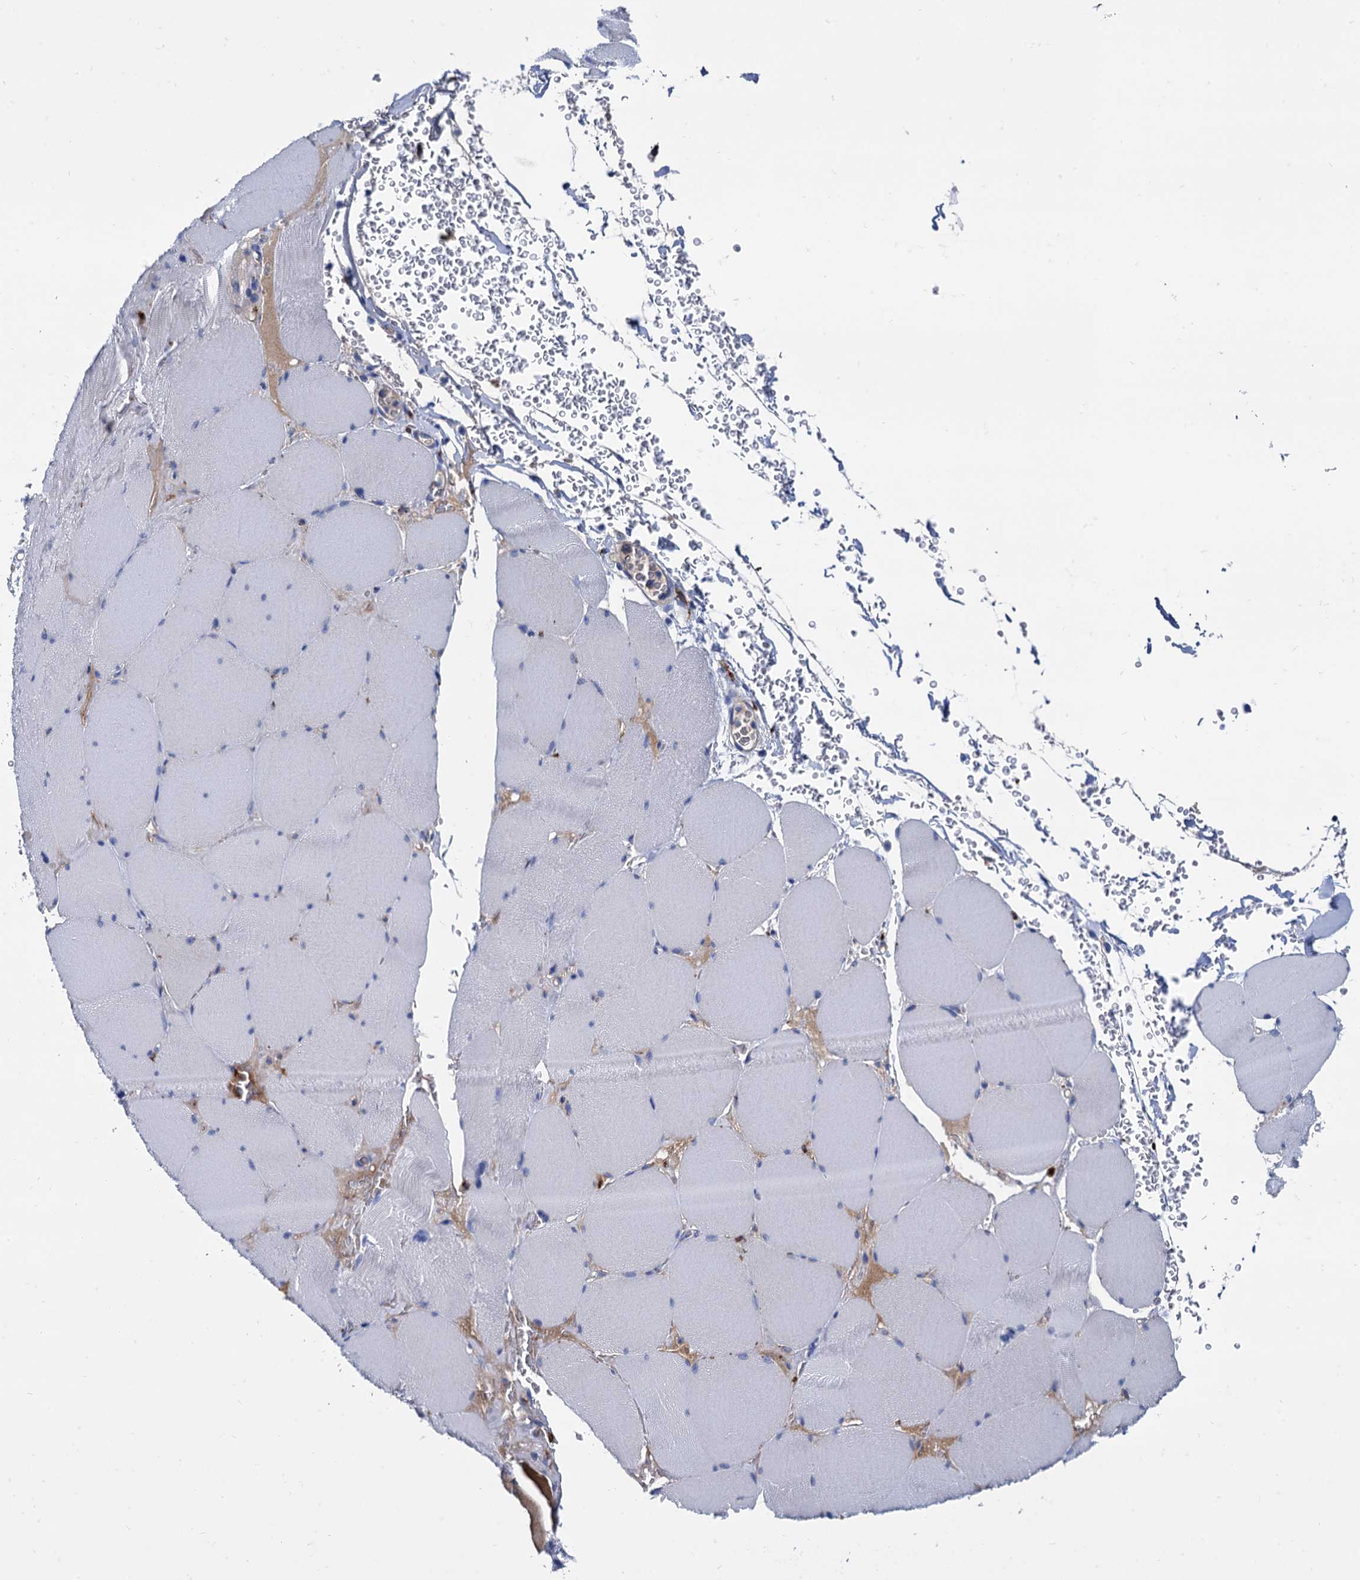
{"staining": {"intensity": "negative", "quantity": "none", "location": "none"}, "tissue": "skeletal muscle", "cell_type": "Myocytes", "image_type": "normal", "snomed": [{"axis": "morphology", "description": "Normal tissue, NOS"}, {"axis": "topography", "description": "Skeletal muscle"}, {"axis": "topography", "description": "Head-Neck"}], "caption": "High power microscopy histopathology image of an immunohistochemistry (IHC) histopathology image of normal skeletal muscle, revealing no significant staining in myocytes.", "gene": "APOD", "patient": {"sex": "male", "age": 66}}